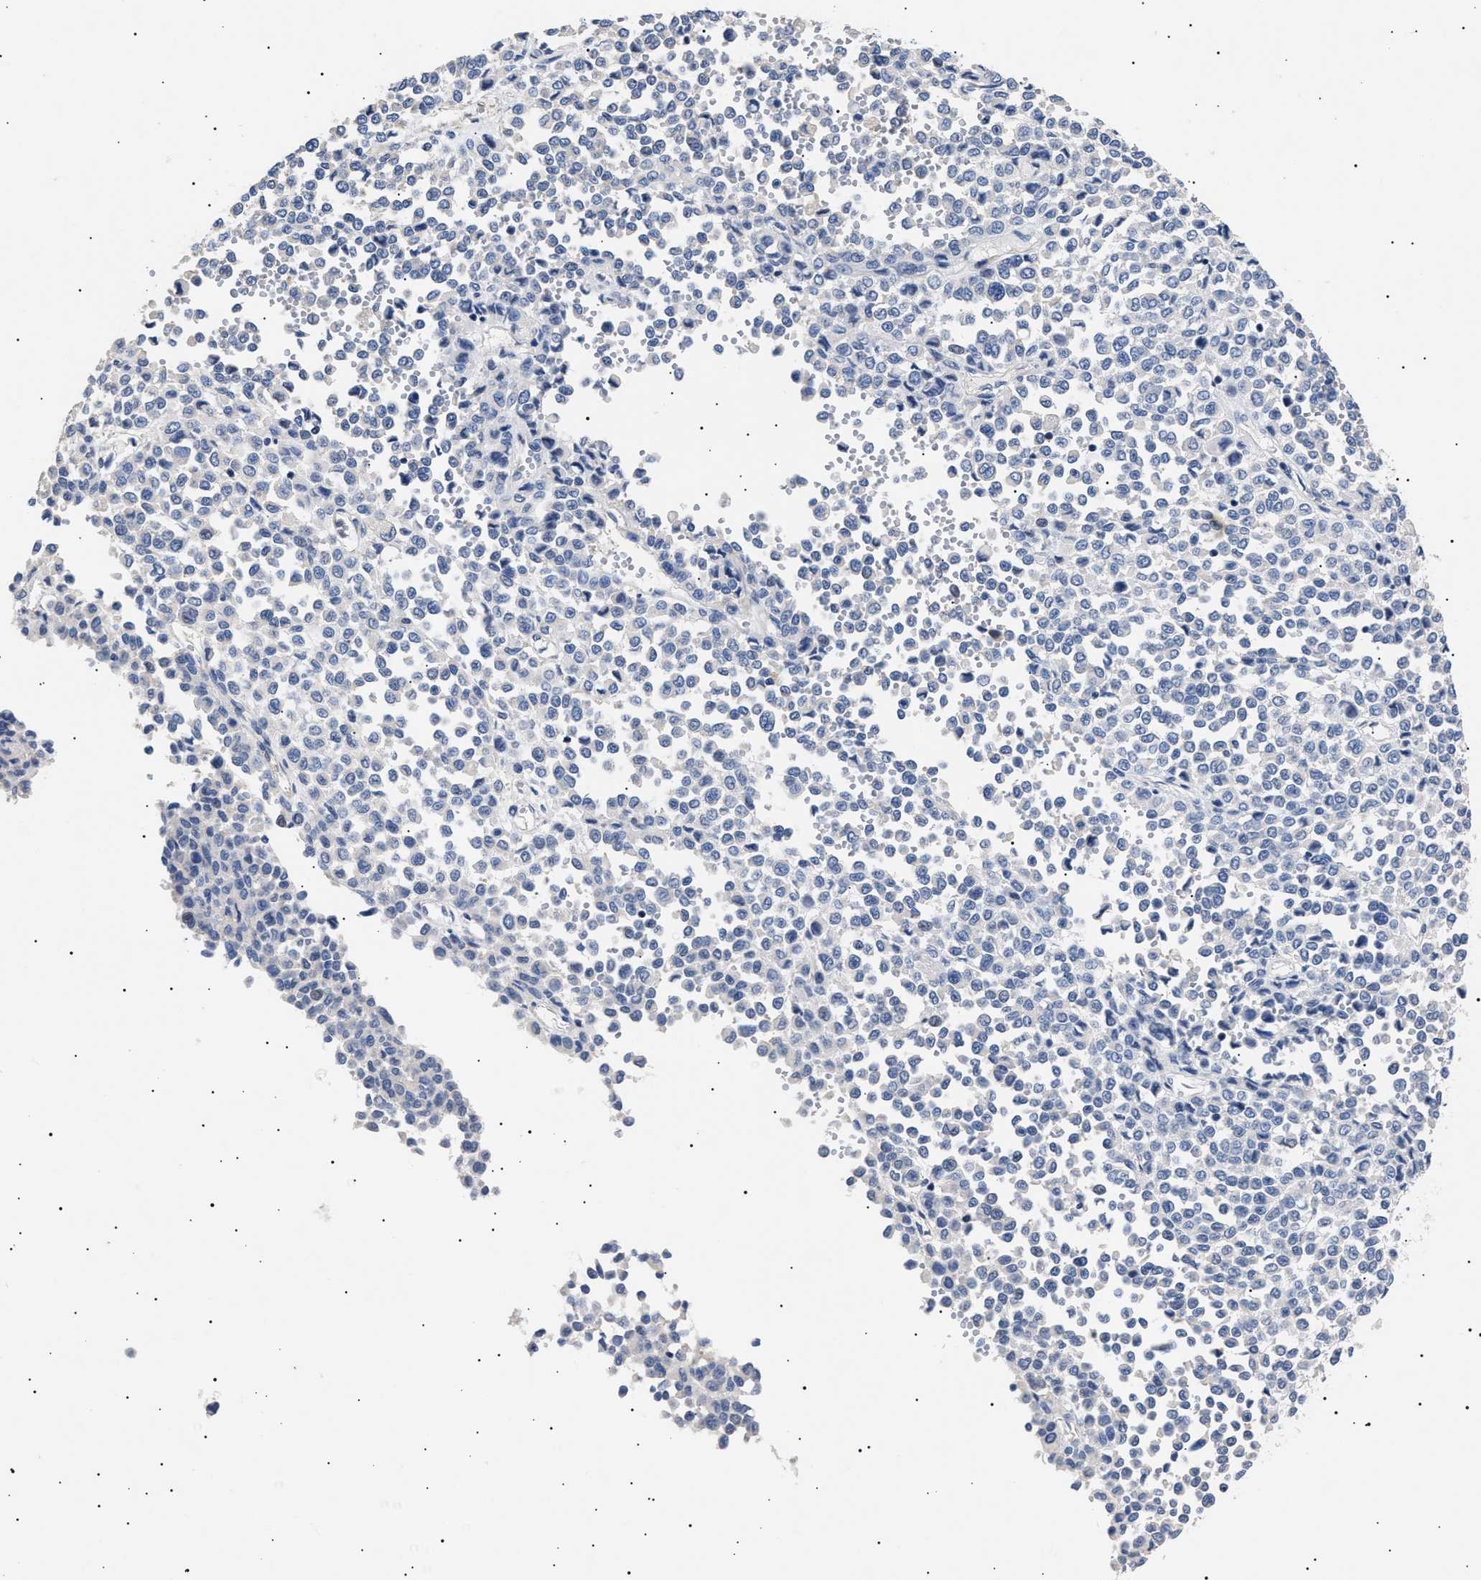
{"staining": {"intensity": "negative", "quantity": "none", "location": "none"}, "tissue": "melanoma", "cell_type": "Tumor cells", "image_type": "cancer", "snomed": [{"axis": "morphology", "description": "Malignant melanoma, Metastatic site"}, {"axis": "topography", "description": "Pancreas"}], "caption": "IHC photomicrograph of human melanoma stained for a protein (brown), which demonstrates no positivity in tumor cells. (Stains: DAB immunohistochemistry with hematoxylin counter stain, Microscopy: brightfield microscopy at high magnification).", "gene": "HEMGN", "patient": {"sex": "female", "age": 30}}